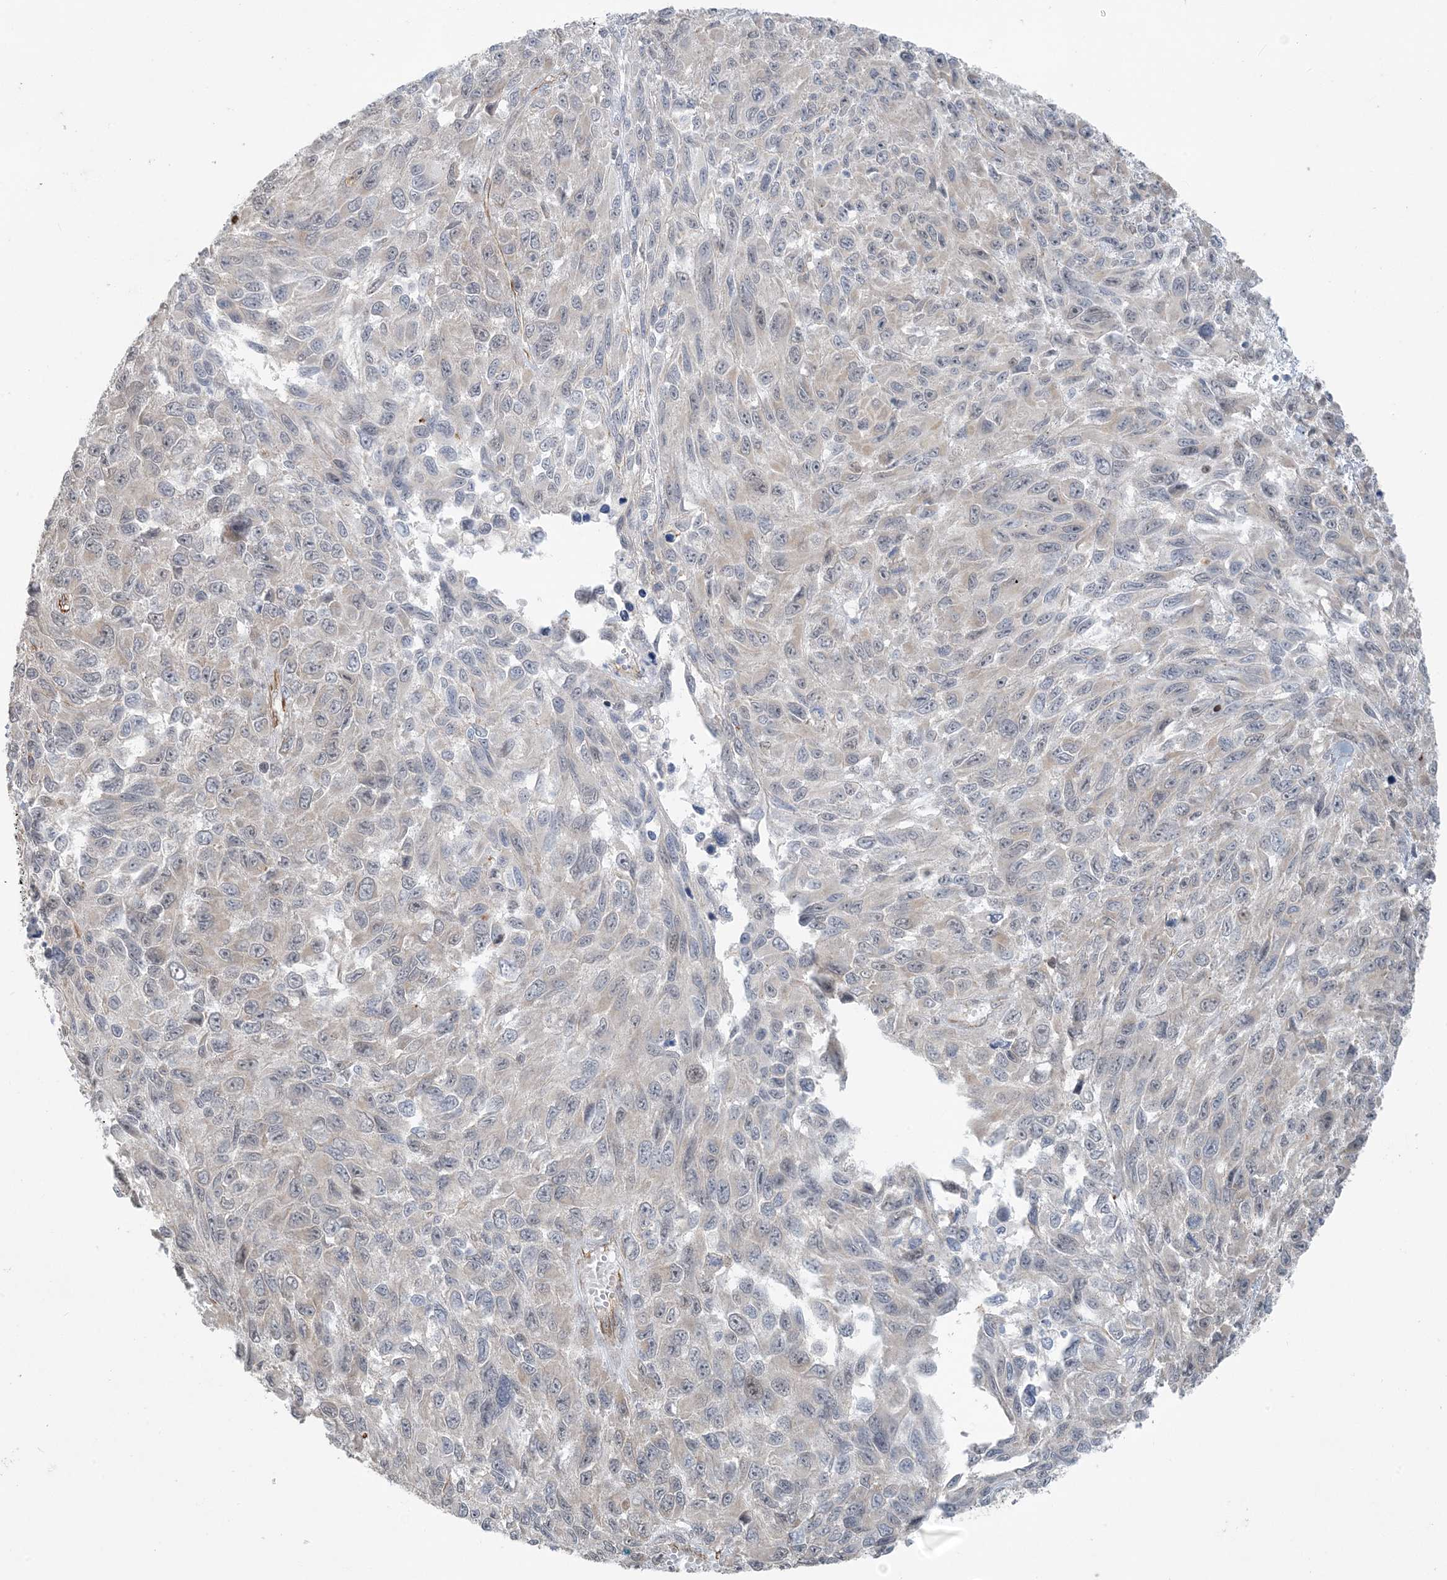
{"staining": {"intensity": "negative", "quantity": "none", "location": "none"}, "tissue": "melanoma", "cell_type": "Tumor cells", "image_type": "cancer", "snomed": [{"axis": "morphology", "description": "Malignant melanoma, NOS"}, {"axis": "topography", "description": "Skin"}], "caption": "Tumor cells are negative for protein expression in human melanoma.", "gene": "CHCHD4", "patient": {"sex": "female", "age": 96}}